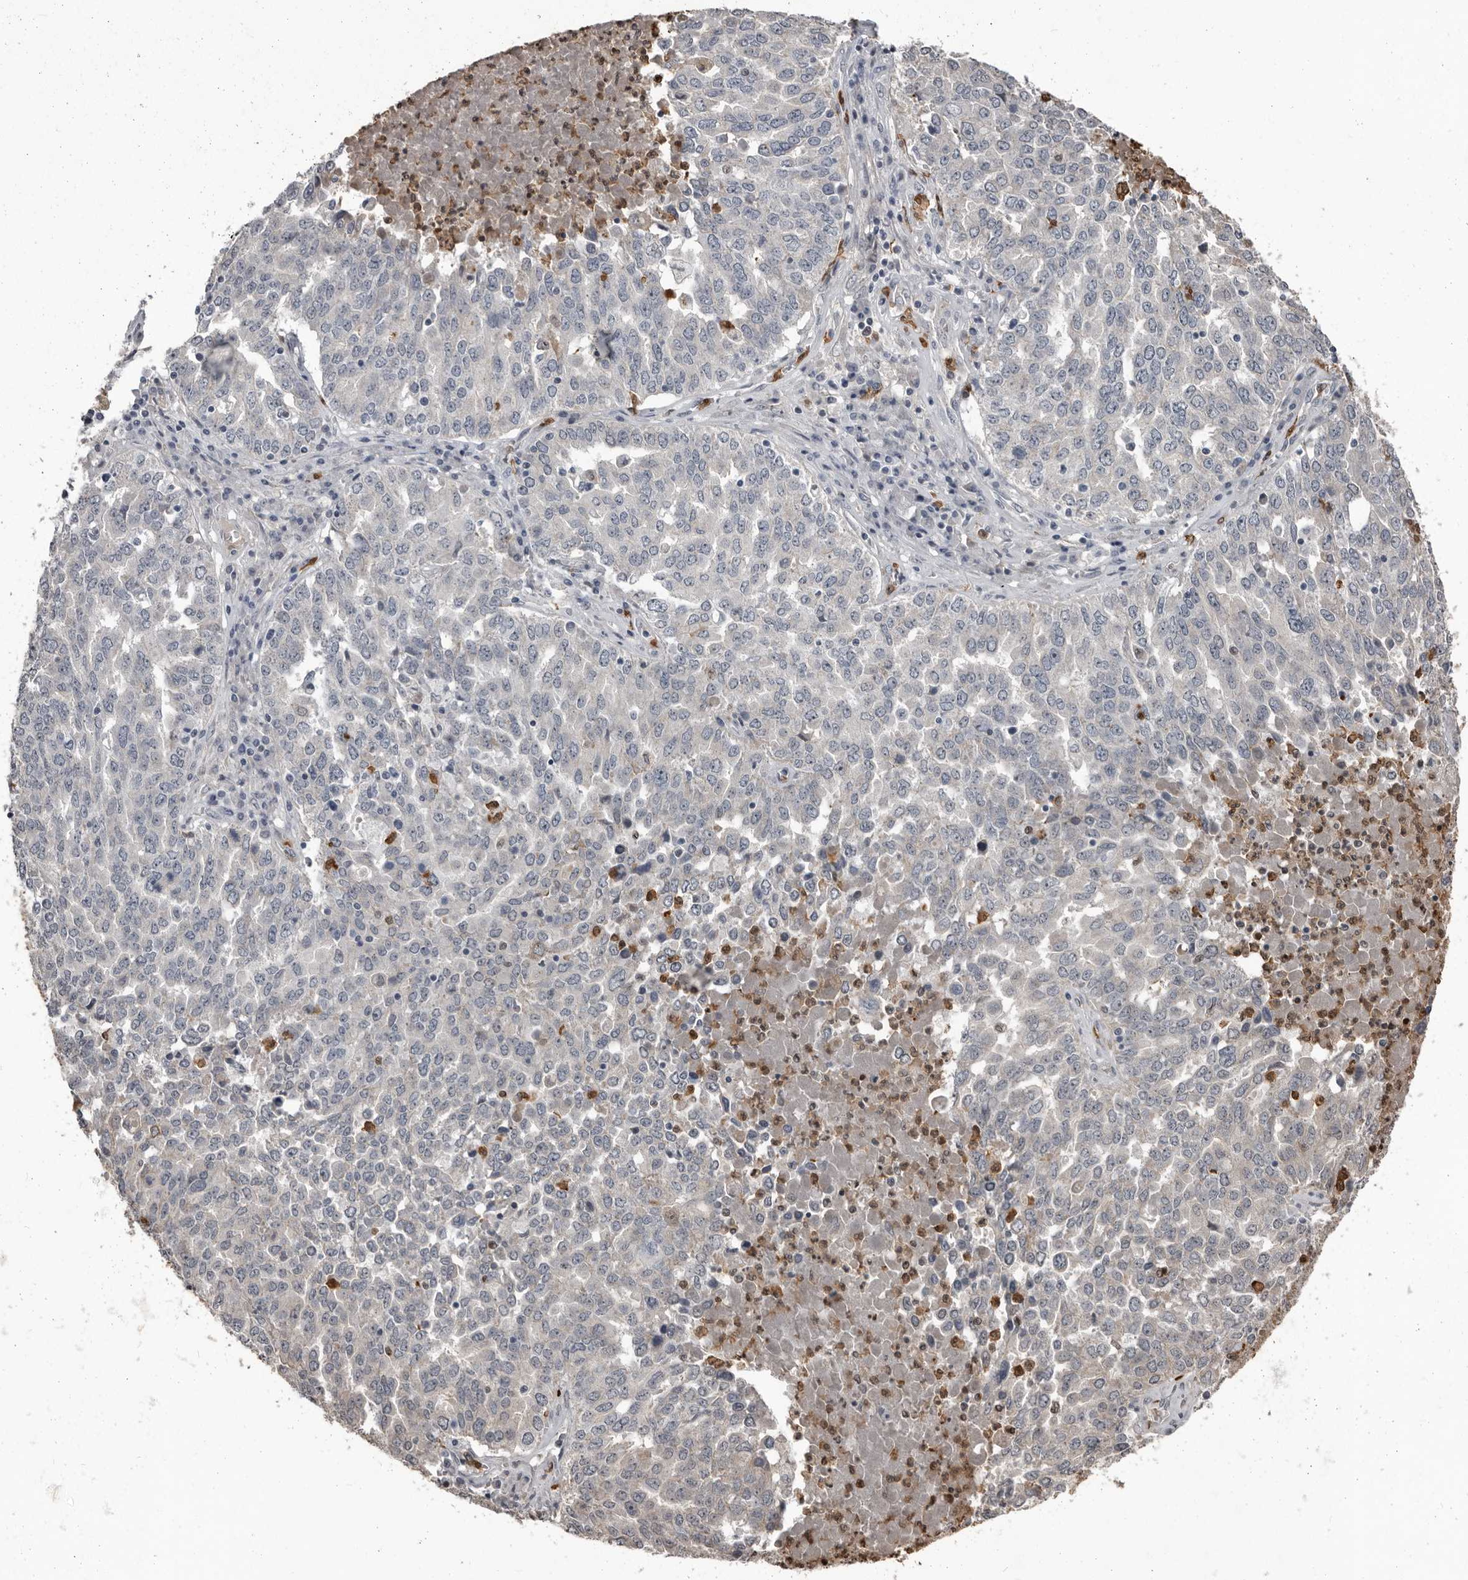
{"staining": {"intensity": "negative", "quantity": "none", "location": "none"}, "tissue": "ovarian cancer", "cell_type": "Tumor cells", "image_type": "cancer", "snomed": [{"axis": "morphology", "description": "Carcinoma, endometroid"}, {"axis": "topography", "description": "Ovary"}], "caption": "Ovarian cancer (endometroid carcinoma) stained for a protein using IHC demonstrates no staining tumor cells.", "gene": "GPR157", "patient": {"sex": "female", "age": 62}}